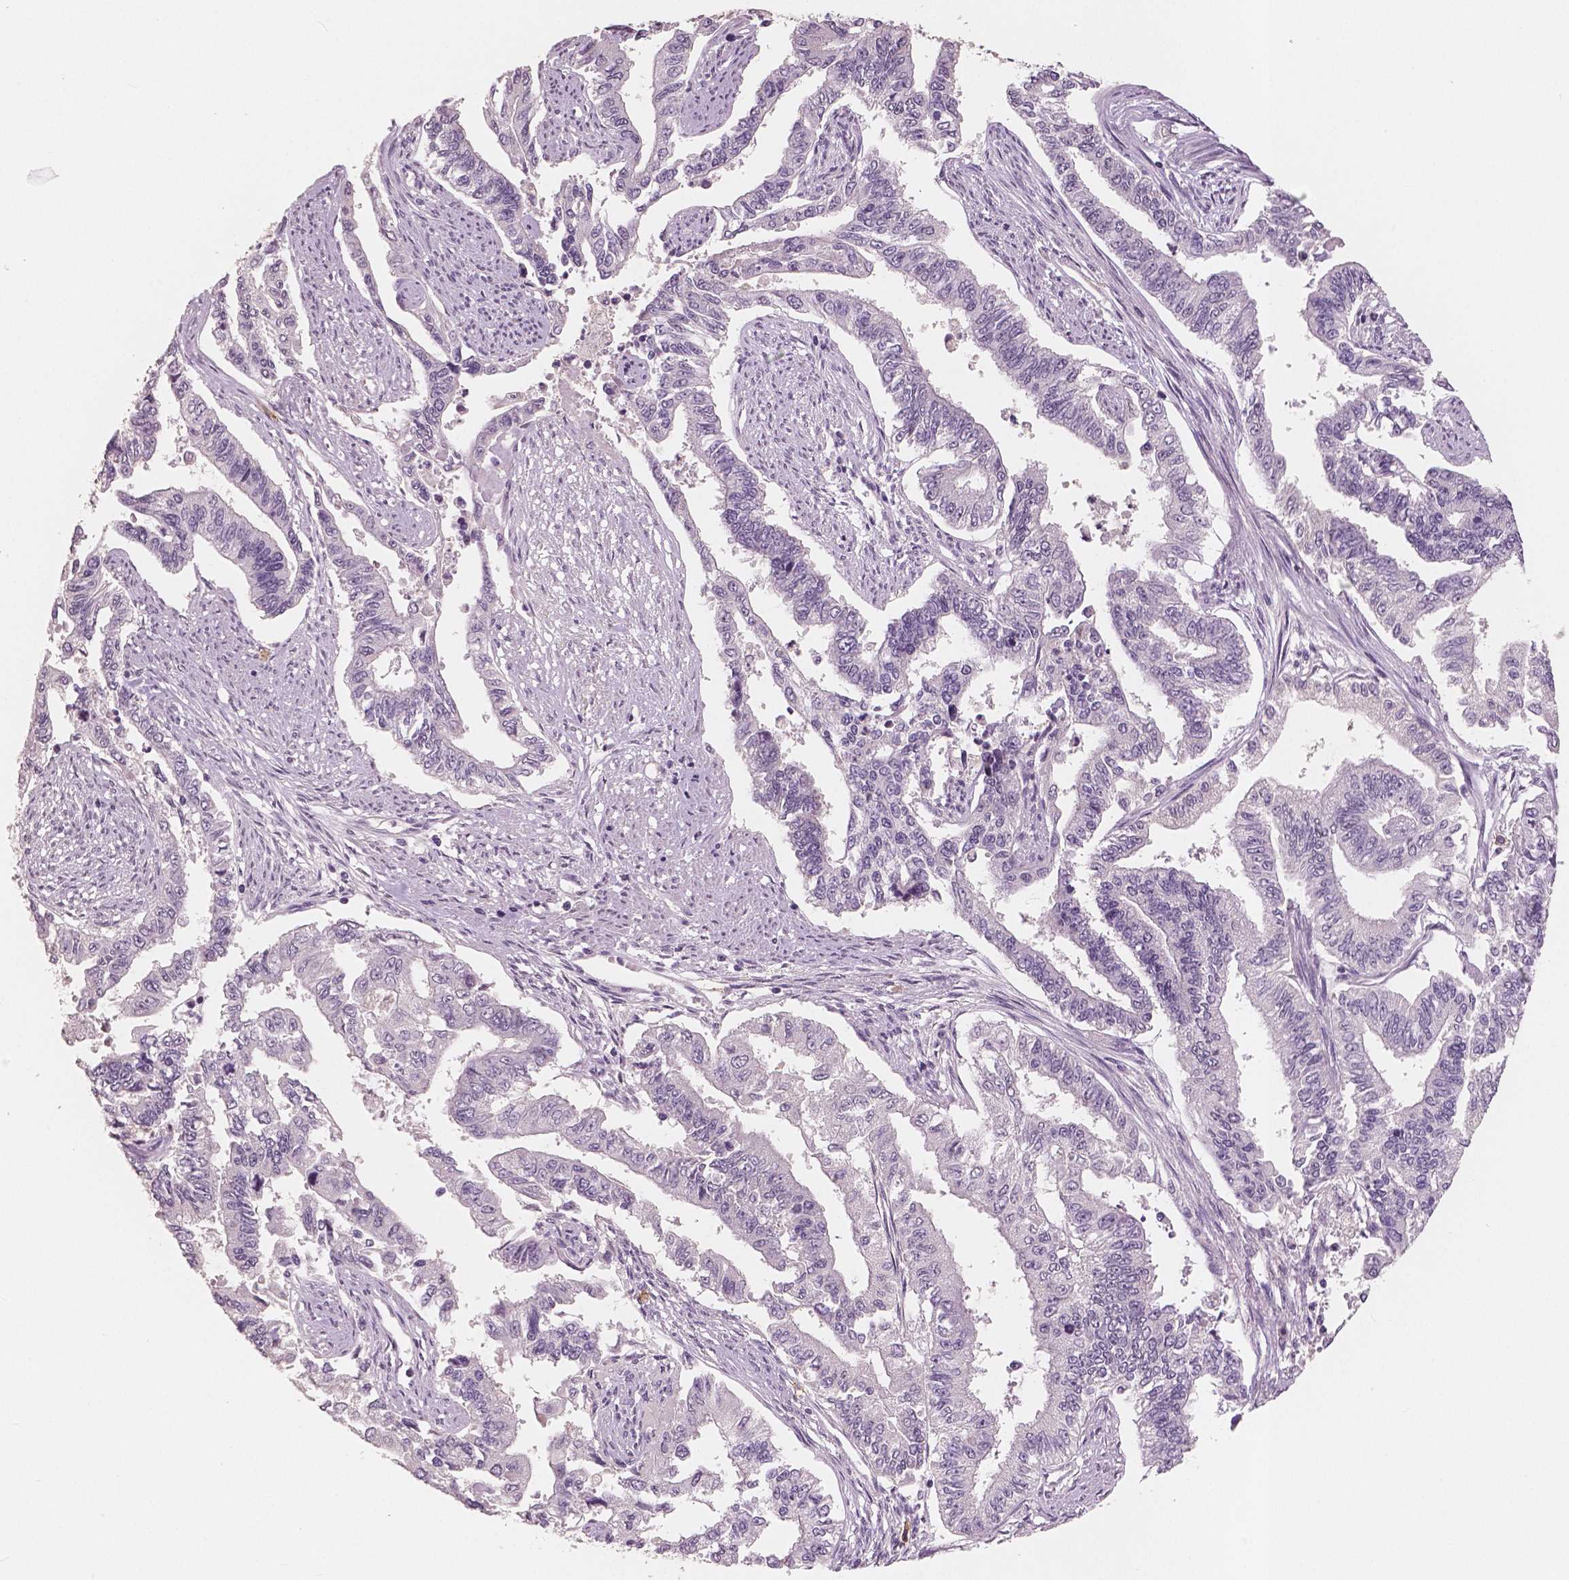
{"staining": {"intensity": "negative", "quantity": "none", "location": "none"}, "tissue": "endometrial cancer", "cell_type": "Tumor cells", "image_type": "cancer", "snomed": [{"axis": "morphology", "description": "Adenocarcinoma, NOS"}, {"axis": "topography", "description": "Uterus"}], "caption": "Protein analysis of endometrial adenocarcinoma exhibits no significant positivity in tumor cells. The staining is performed using DAB (3,3'-diaminobenzidine) brown chromogen with nuclei counter-stained in using hematoxylin.", "gene": "KIT", "patient": {"sex": "female", "age": 59}}